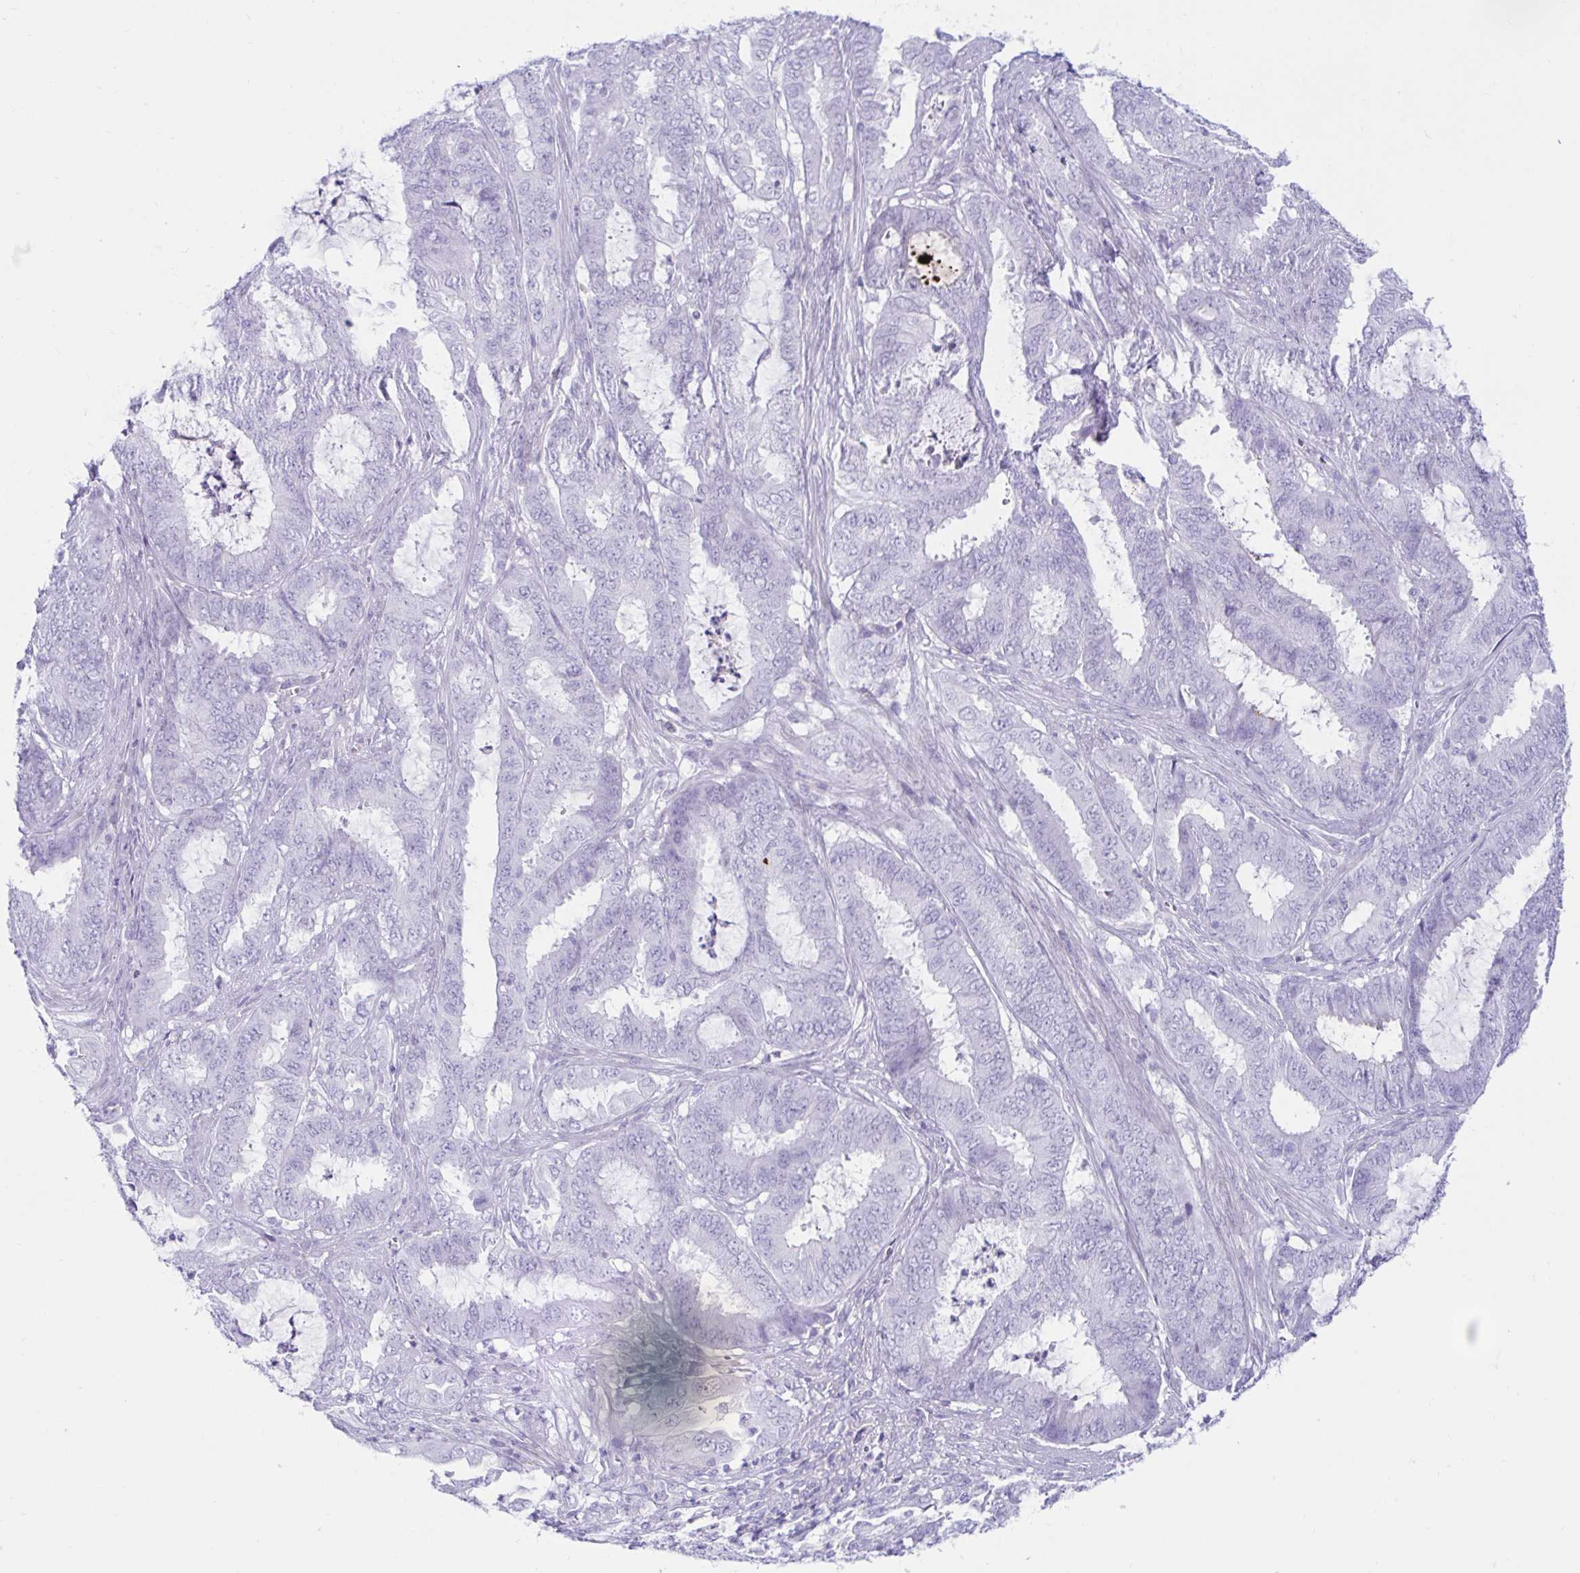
{"staining": {"intensity": "negative", "quantity": "none", "location": "none"}, "tissue": "endometrial cancer", "cell_type": "Tumor cells", "image_type": "cancer", "snomed": [{"axis": "morphology", "description": "Adenocarcinoma, NOS"}, {"axis": "topography", "description": "Endometrium"}], "caption": "This is a micrograph of immunohistochemistry staining of adenocarcinoma (endometrial), which shows no expression in tumor cells.", "gene": "BEST1", "patient": {"sex": "female", "age": 51}}